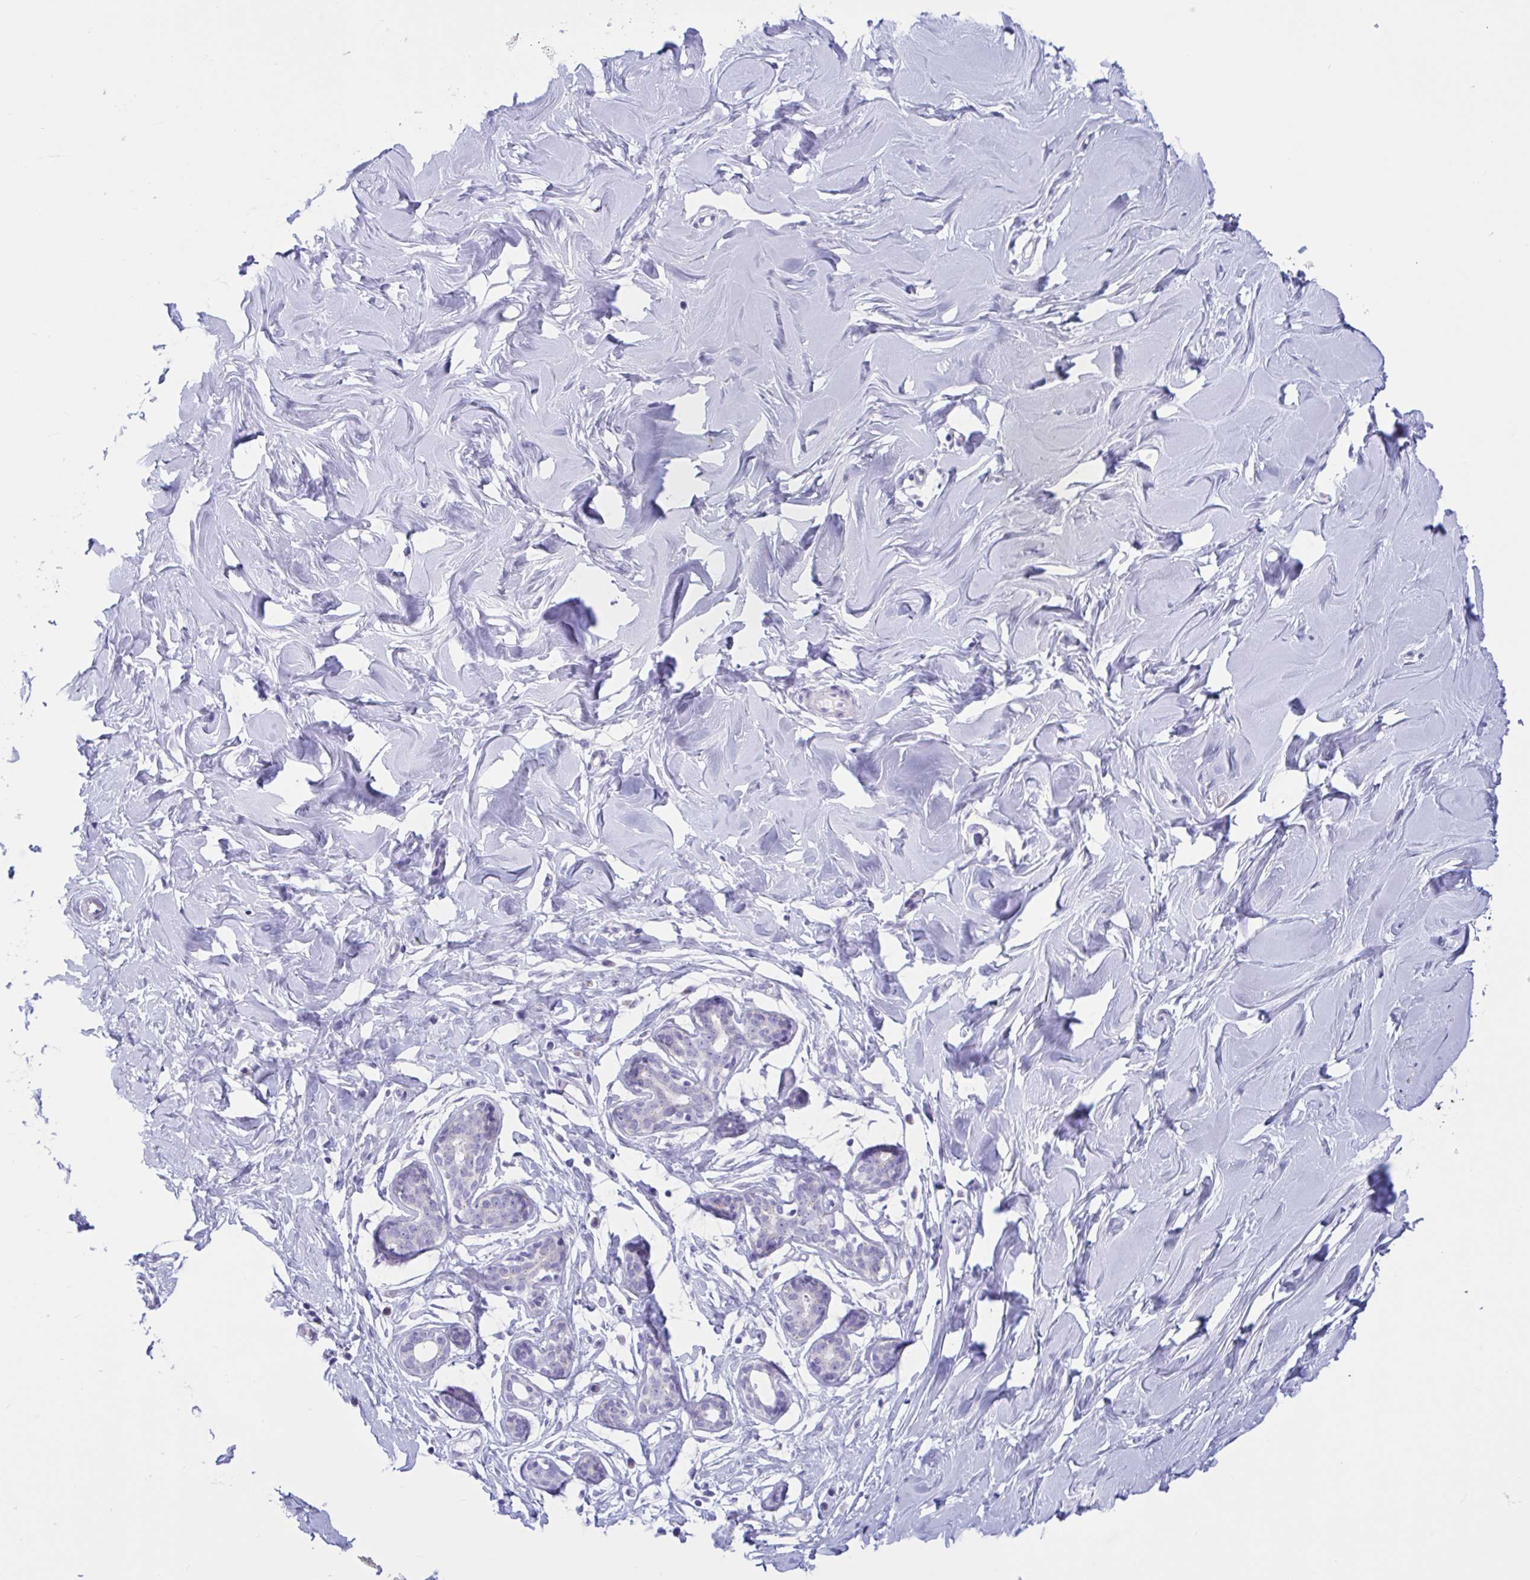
{"staining": {"intensity": "negative", "quantity": "none", "location": "none"}, "tissue": "breast", "cell_type": "Adipocytes", "image_type": "normal", "snomed": [{"axis": "morphology", "description": "Normal tissue, NOS"}, {"axis": "topography", "description": "Breast"}], "caption": "High power microscopy photomicrograph of an immunohistochemistry image of unremarkable breast, revealing no significant positivity in adipocytes. The staining is performed using DAB (3,3'-diaminobenzidine) brown chromogen with nuclei counter-stained in using hematoxylin.", "gene": "RNASE3", "patient": {"sex": "female", "age": 27}}